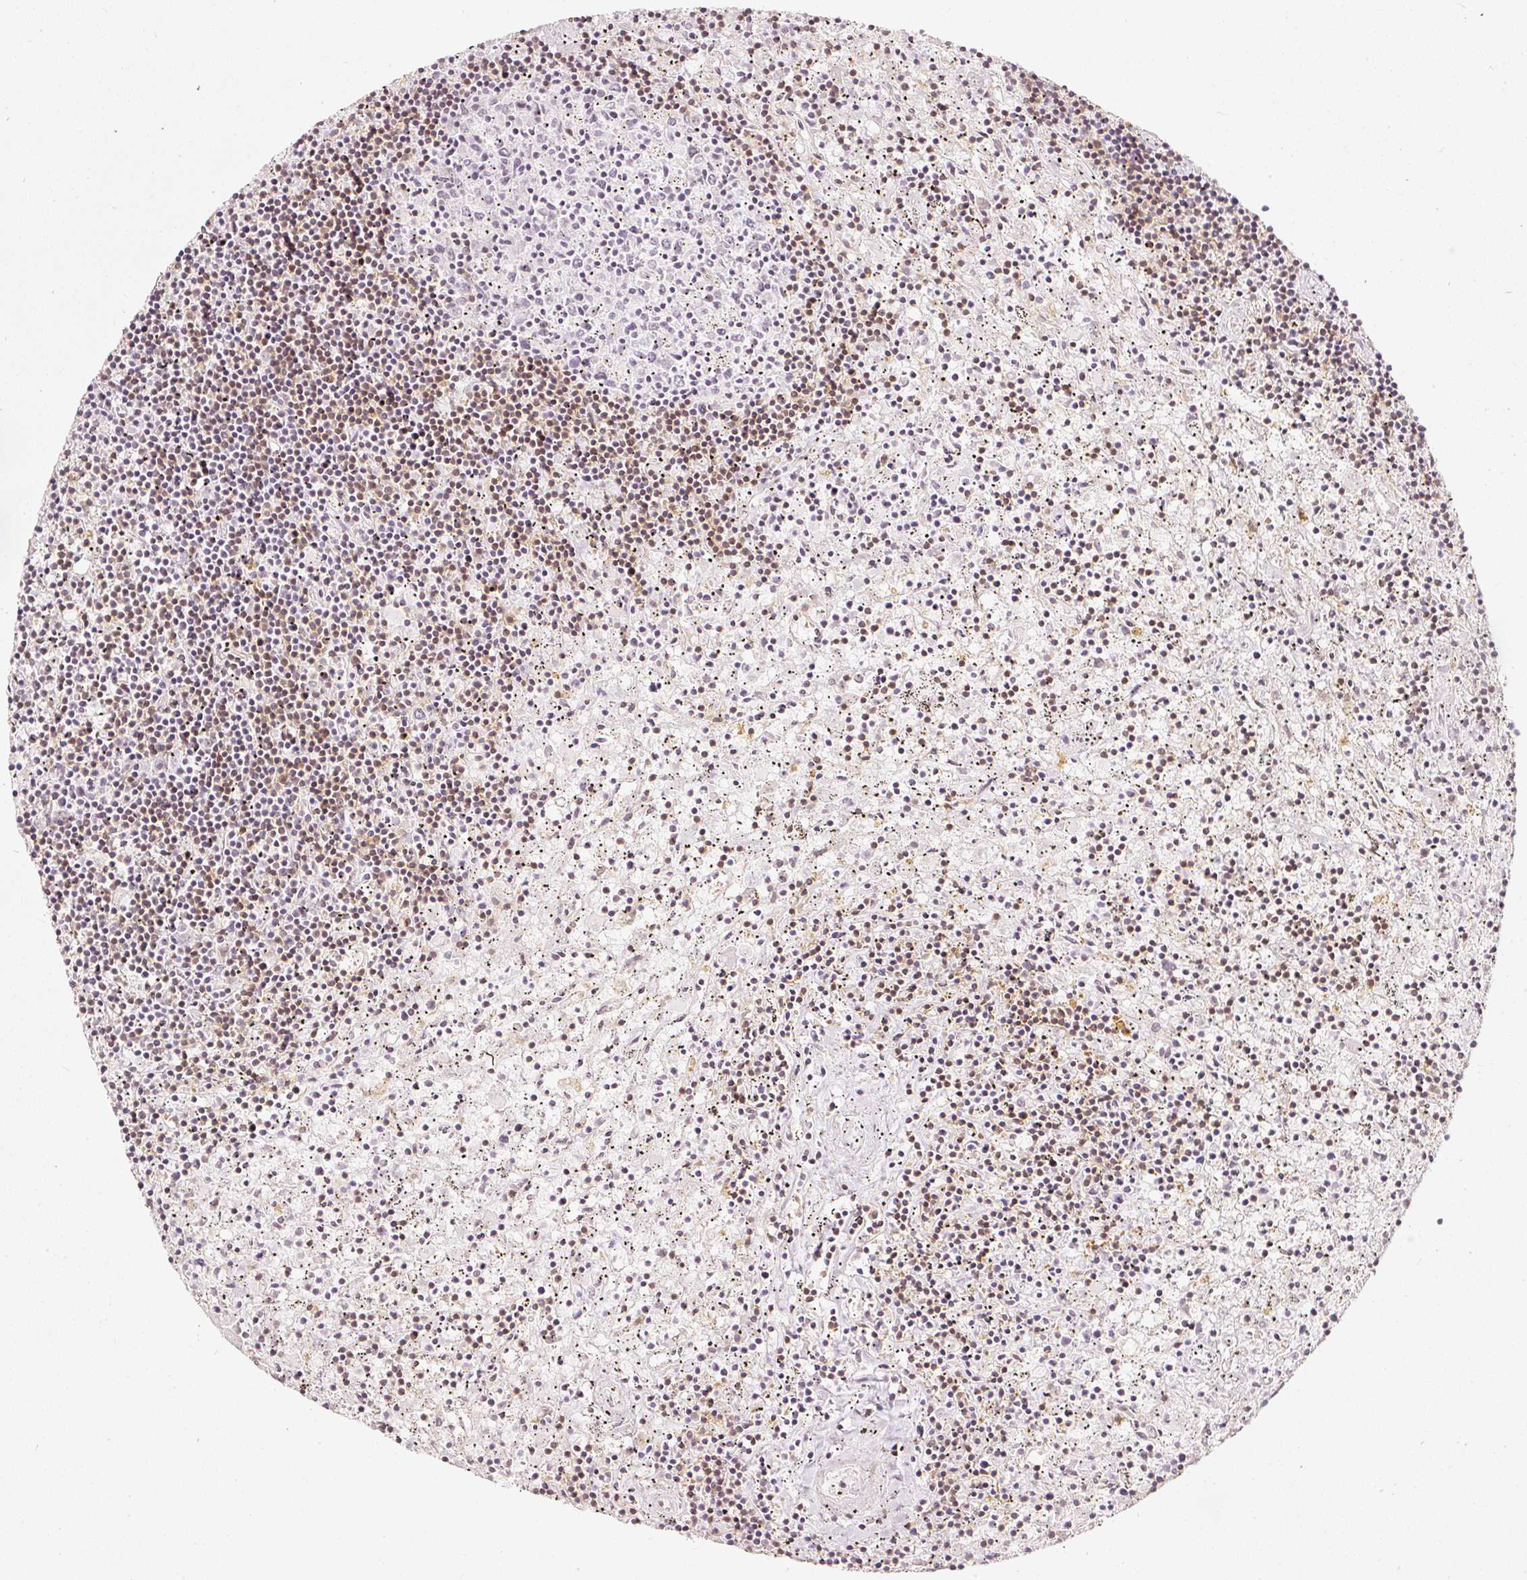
{"staining": {"intensity": "weak", "quantity": "25%-75%", "location": "cytoplasmic/membranous"}, "tissue": "lymphoma", "cell_type": "Tumor cells", "image_type": "cancer", "snomed": [{"axis": "morphology", "description": "Malignant lymphoma, non-Hodgkin's type, Low grade"}, {"axis": "topography", "description": "Spleen"}], "caption": "A brown stain labels weak cytoplasmic/membranous staining of a protein in human lymphoma tumor cells.", "gene": "DRD2", "patient": {"sex": "male", "age": 76}}